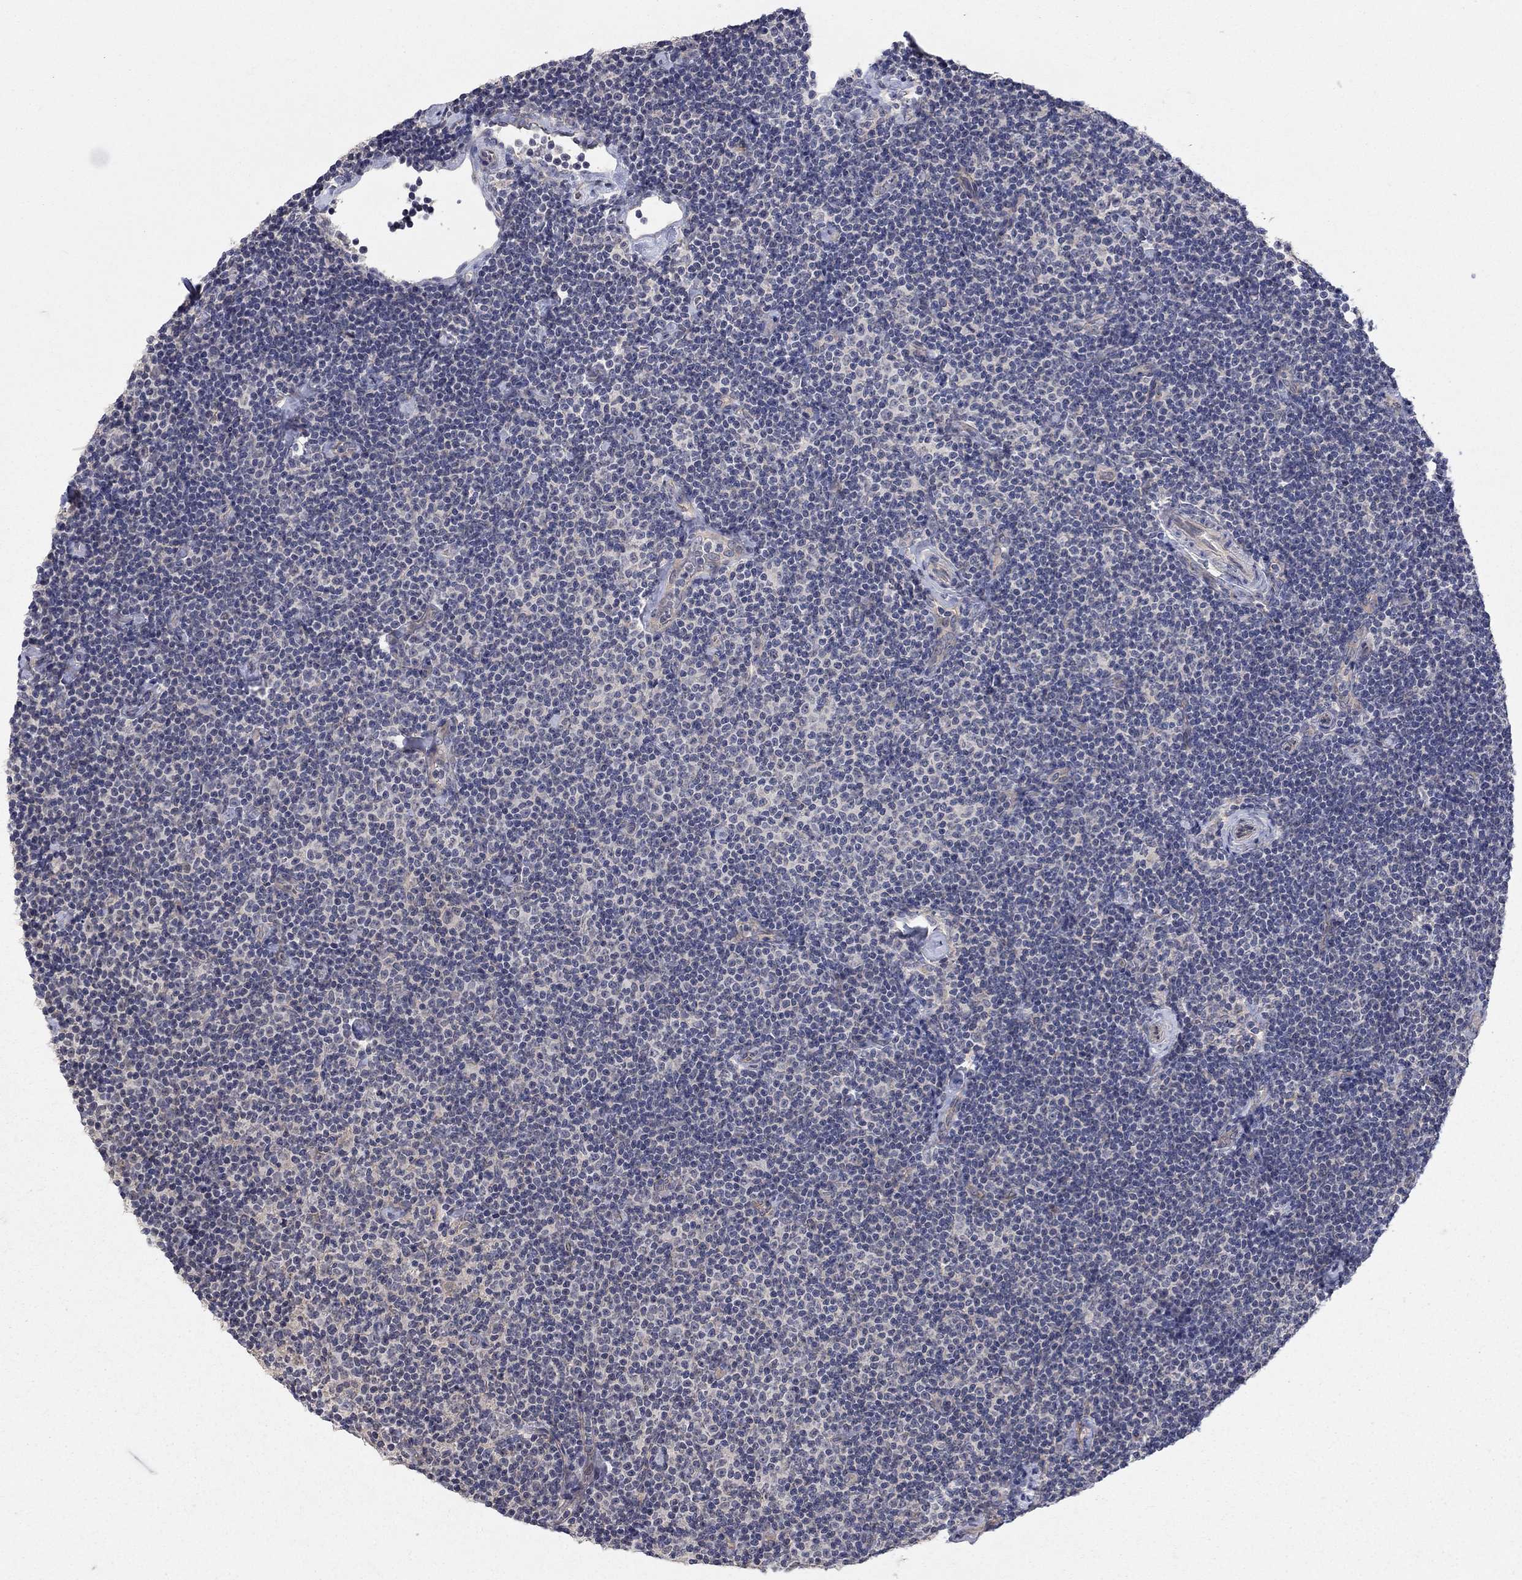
{"staining": {"intensity": "negative", "quantity": "none", "location": "none"}, "tissue": "lymphoma", "cell_type": "Tumor cells", "image_type": "cancer", "snomed": [{"axis": "morphology", "description": "Malignant lymphoma, non-Hodgkin's type, Low grade"}, {"axis": "topography", "description": "Lymph node"}], "caption": "Tumor cells are negative for brown protein staining in lymphoma. Nuclei are stained in blue.", "gene": "WASF3", "patient": {"sex": "male", "age": 81}}